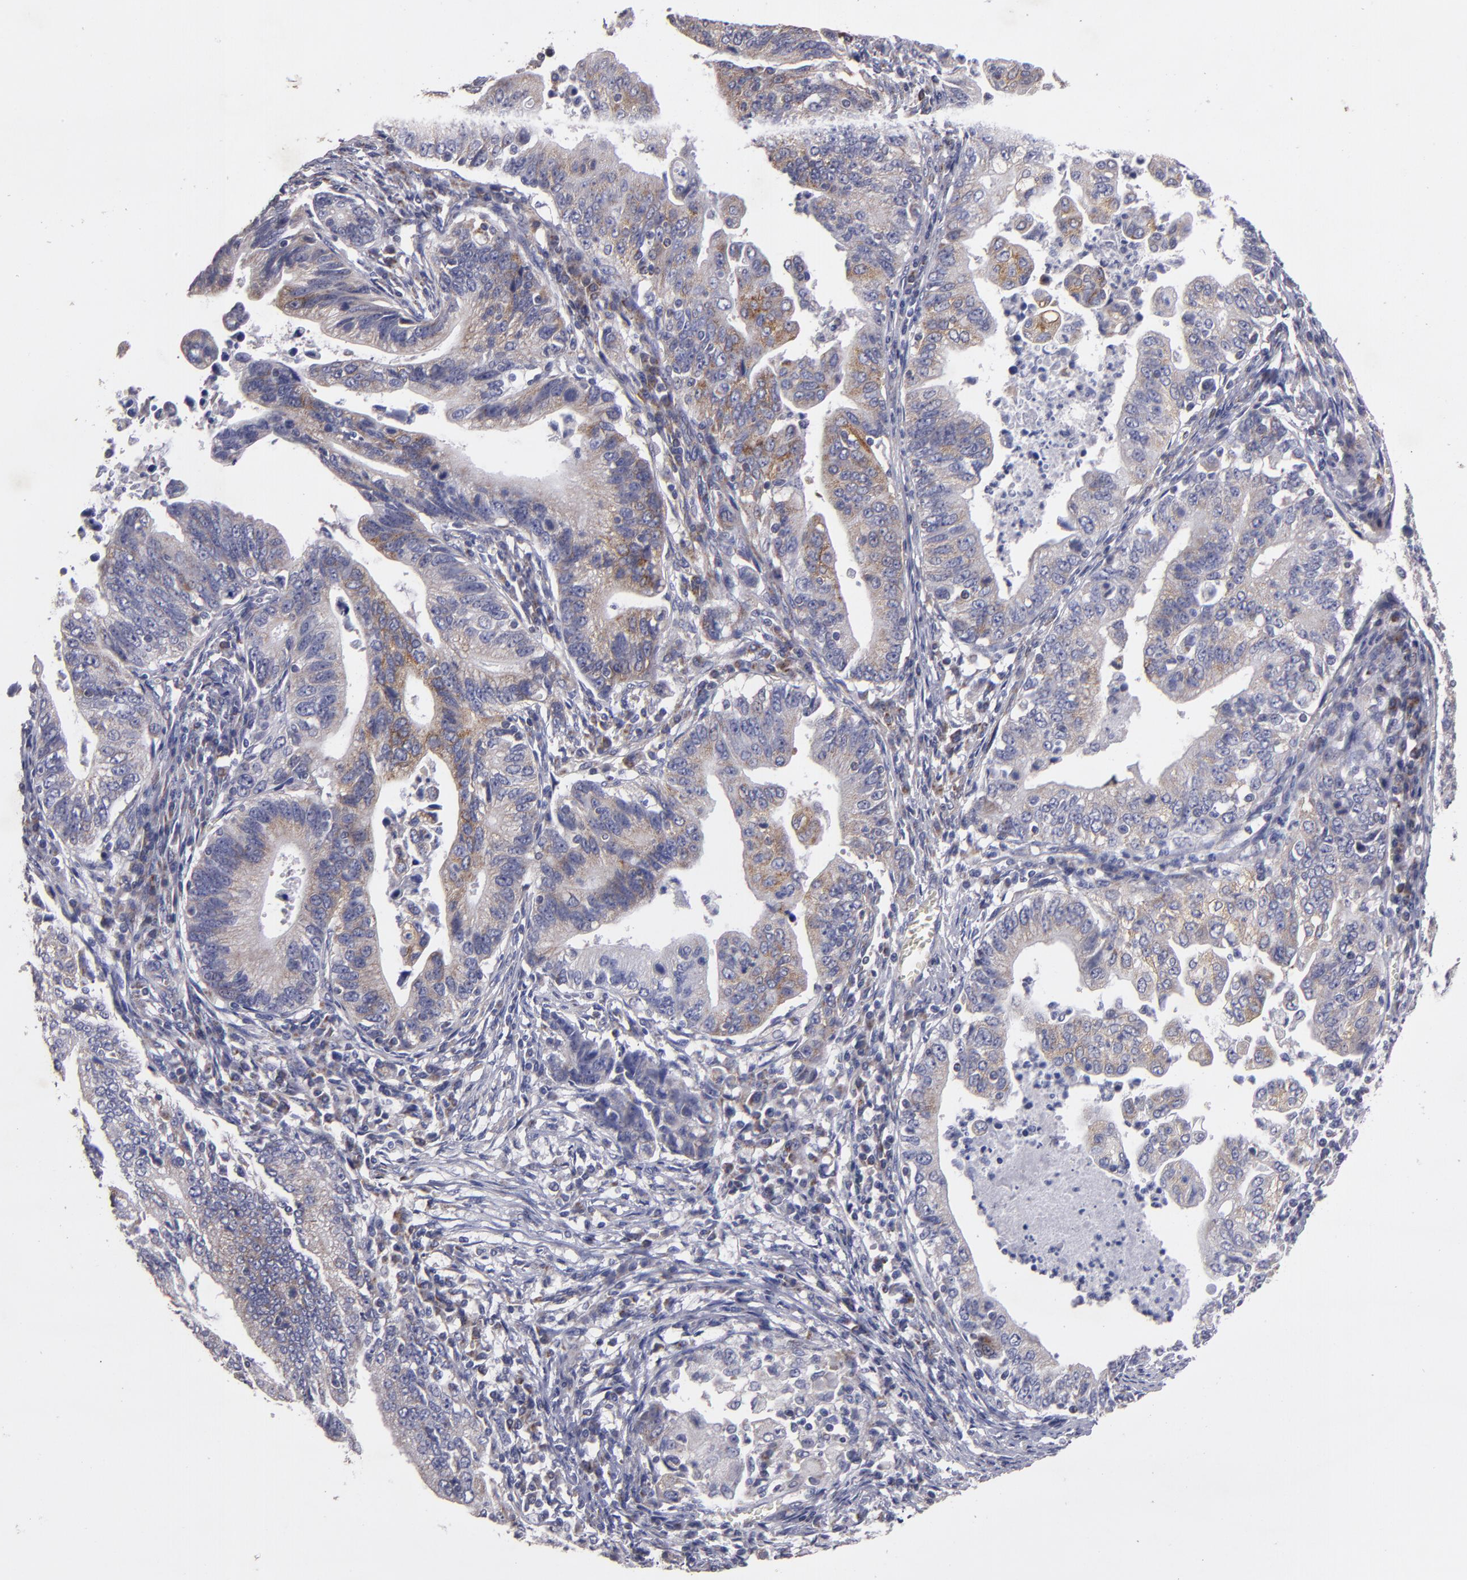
{"staining": {"intensity": "weak", "quantity": ">75%", "location": "cytoplasmic/membranous"}, "tissue": "stomach cancer", "cell_type": "Tumor cells", "image_type": "cancer", "snomed": [{"axis": "morphology", "description": "Adenocarcinoma, NOS"}, {"axis": "topography", "description": "Stomach, upper"}], "caption": "Weak cytoplasmic/membranous staining is appreciated in about >75% of tumor cells in stomach cancer. (DAB (3,3'-diaminobenzidine) IHC with brightfield microscopy, high magnification).", "gene": "CLTA", "patient": {"sex": "female", "age": 50}}